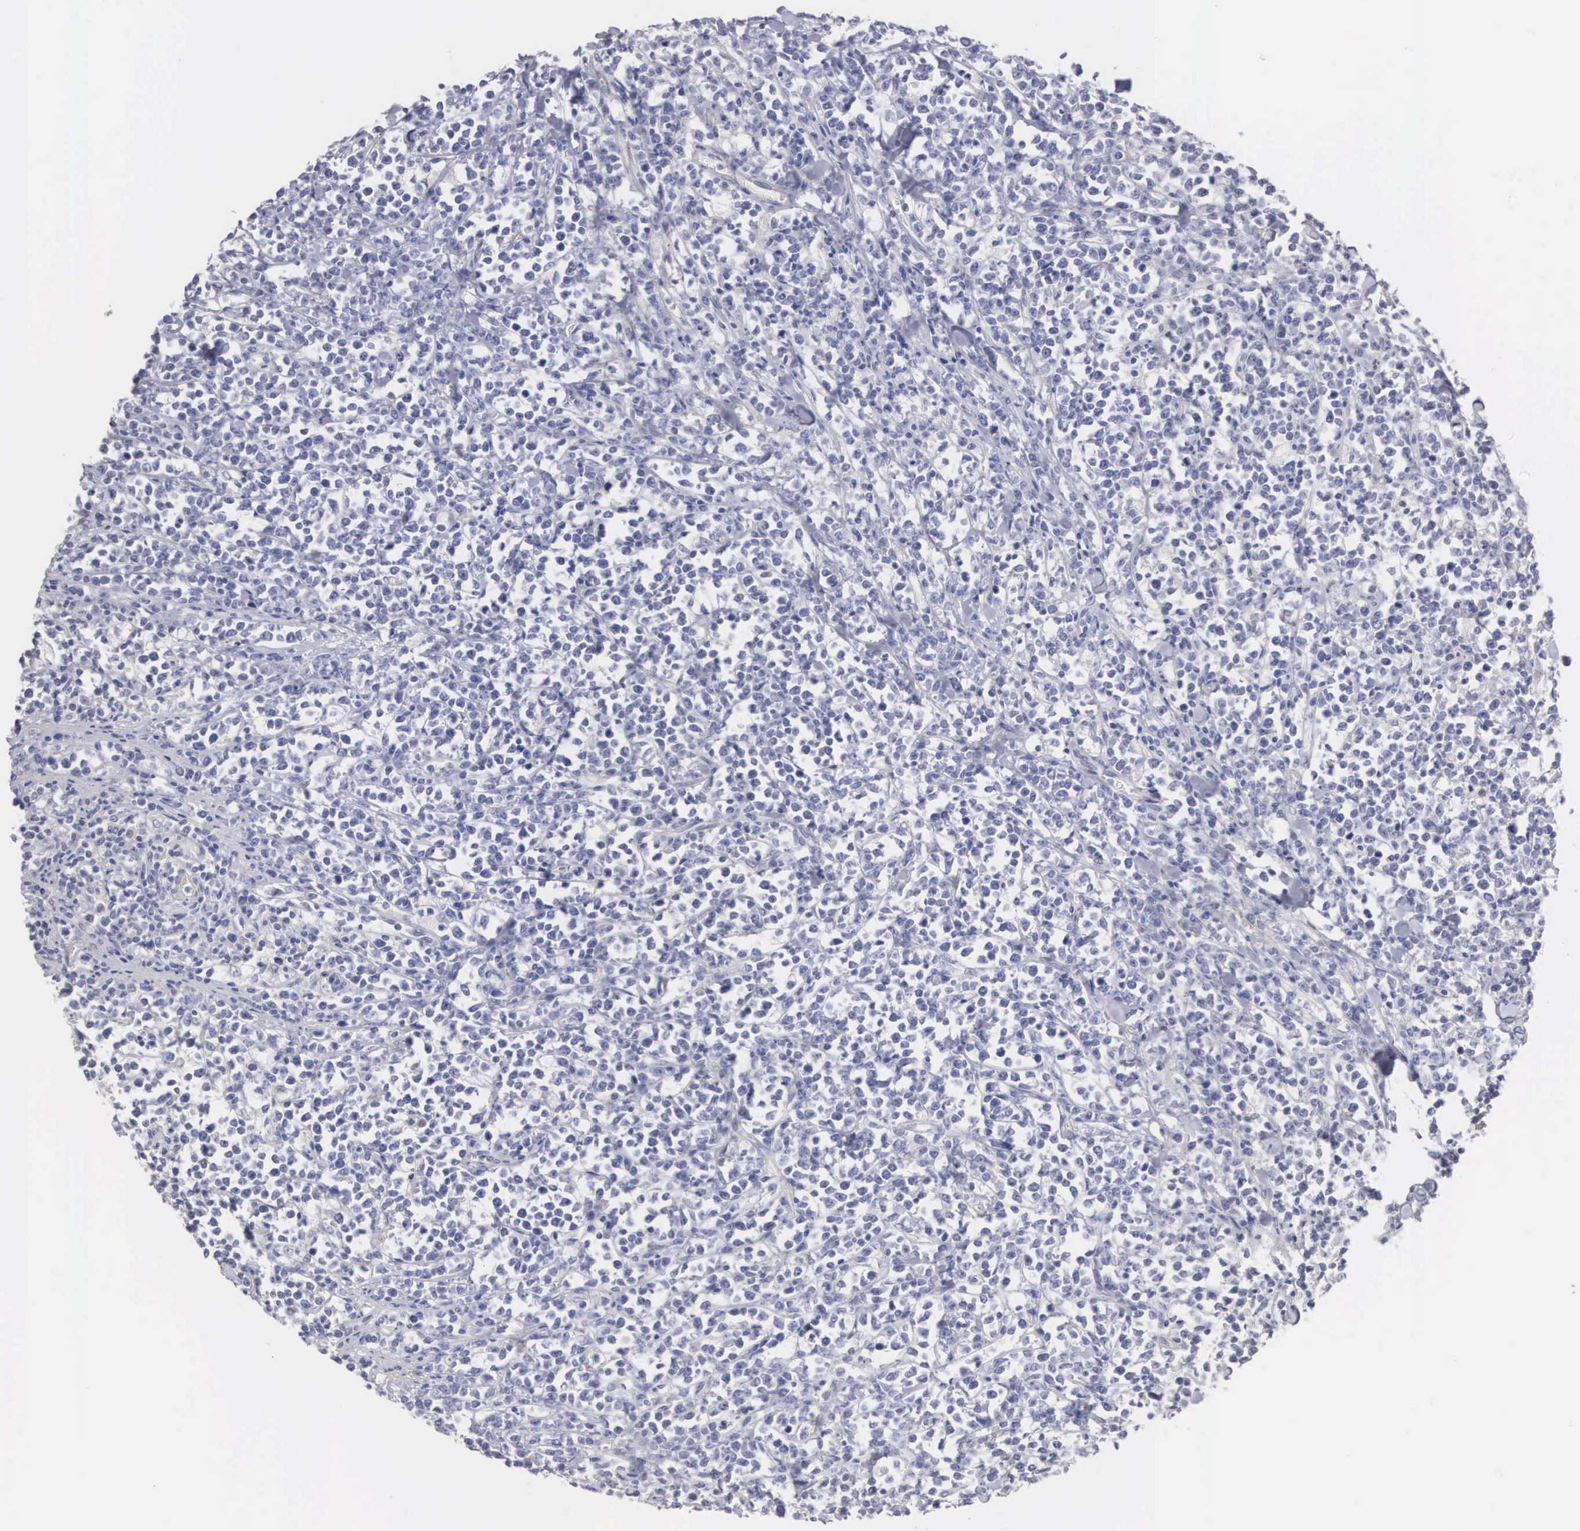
{"staining": {"intensity": "negative", "quantity": "none", "location": "none"}, "tissue": "lymphoma", "cell_type": "Tumor cells", "image_type": "cancer", "snomed": [{"axis": "morphology", "description": "Malignant lymphoma, non-Hodgkin's type, High grade"}, {"axis": "topography", "description": "Small intestine"}, {"axis": "topography", "description": "Colon"}], "caption": "An immunohistochemistry (IHC) photomicrograph of lymphoma is shown. There is no staining in tumor cells of lymphoma.", "gene": "ELFN2", "patient": {"sex": "male", "age": 8}}